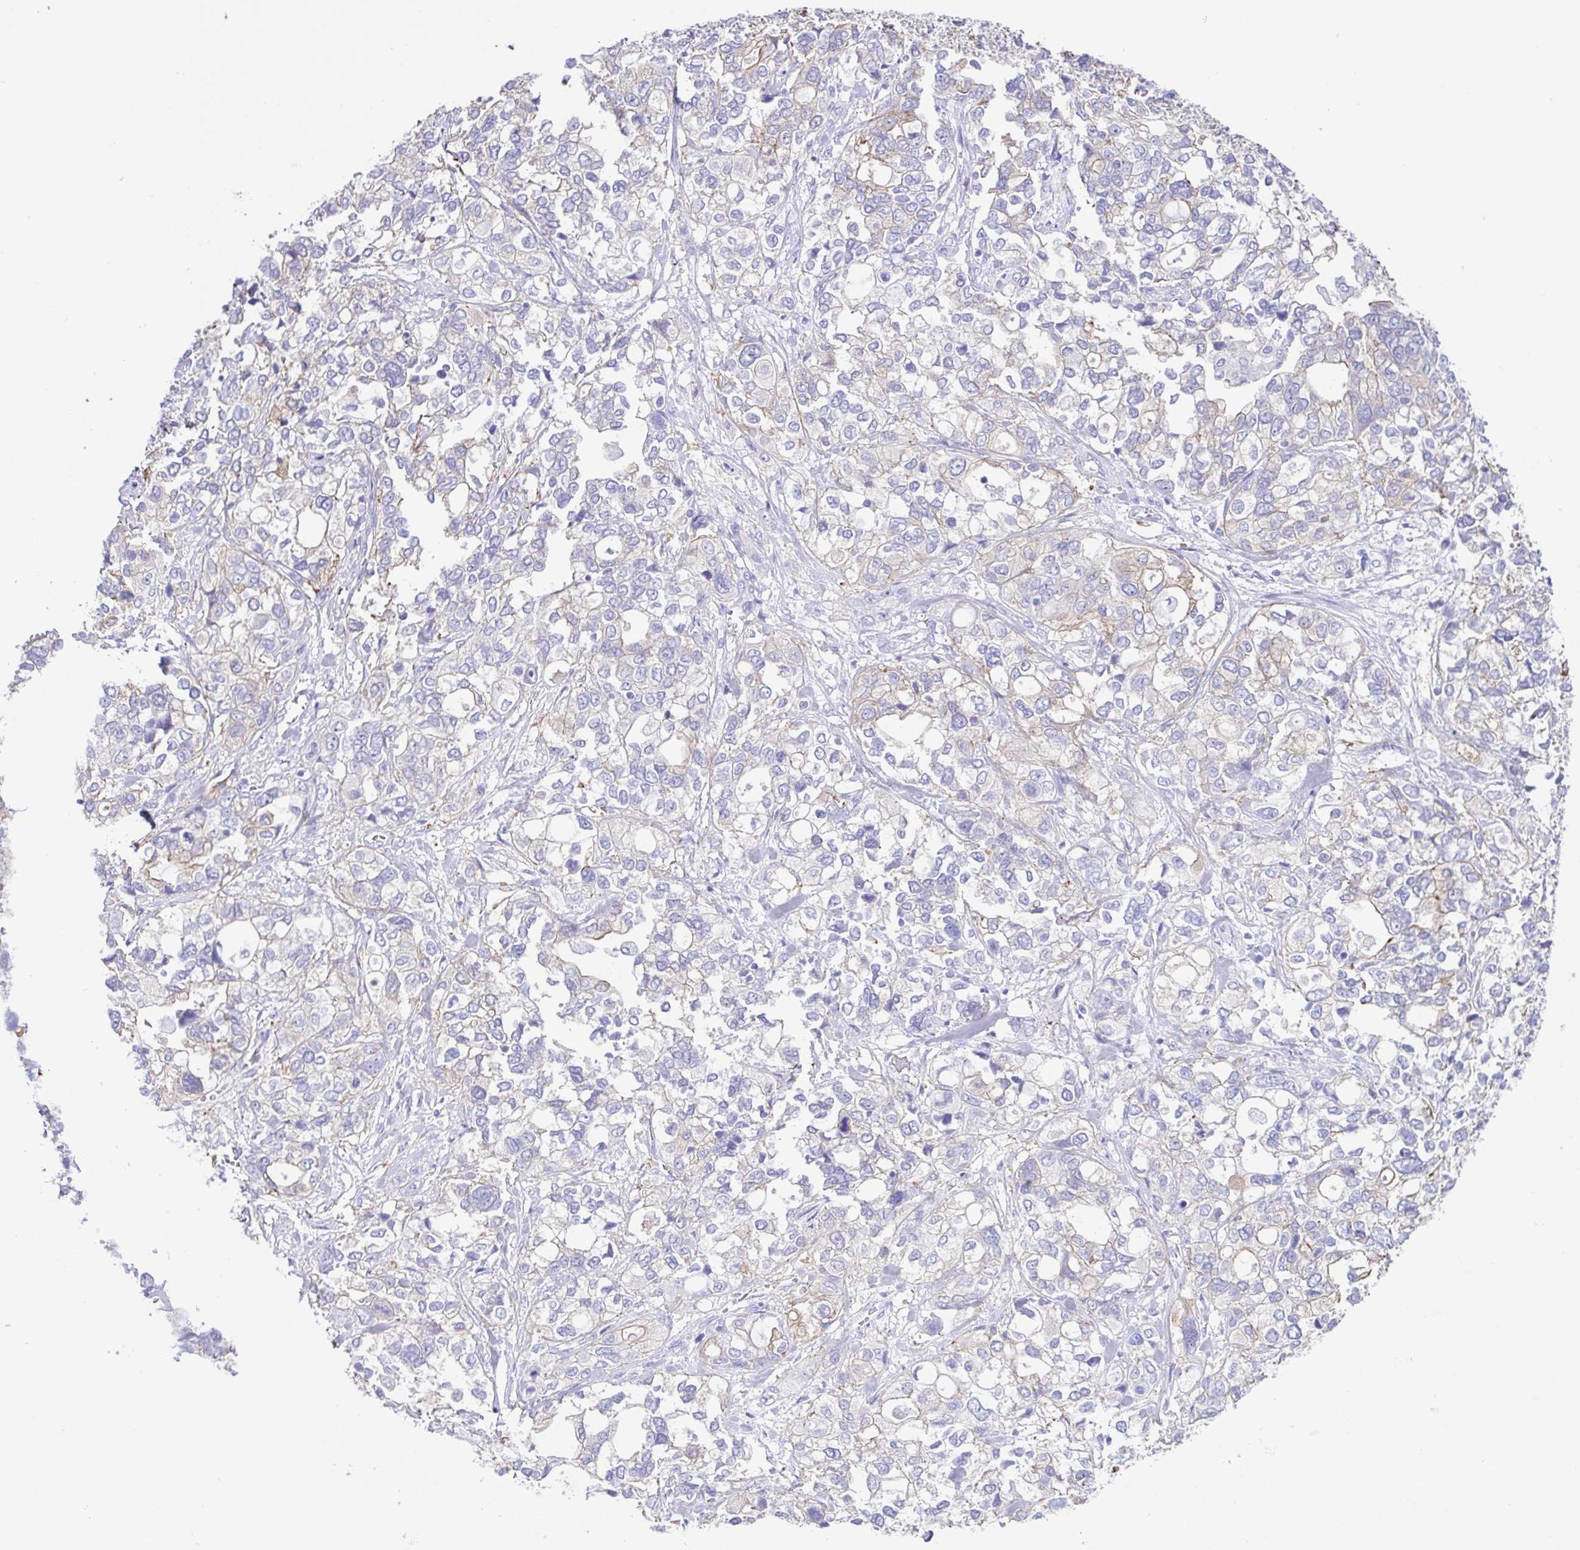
{"staining": {"intensity": "weak", "quantity": "<25%", "location": "cytoplasmic/membranous"}, "tissue": "stomach cancer", "cell_type": "Tumor cells", "image_type": "cancer", "snomed": [{"axis": "morphology", "description": "Adenocarcinoma, NOS"}, {"axis": "topography", "description": "Stomach, upper"}], "caption": "Photomicrograph shows no significant protein staining in tumor cells of stomach cancer. Nuclei are stained in blue.", "gene": "CYP11A1", "patient": {"sex": "female", "age": 81}}